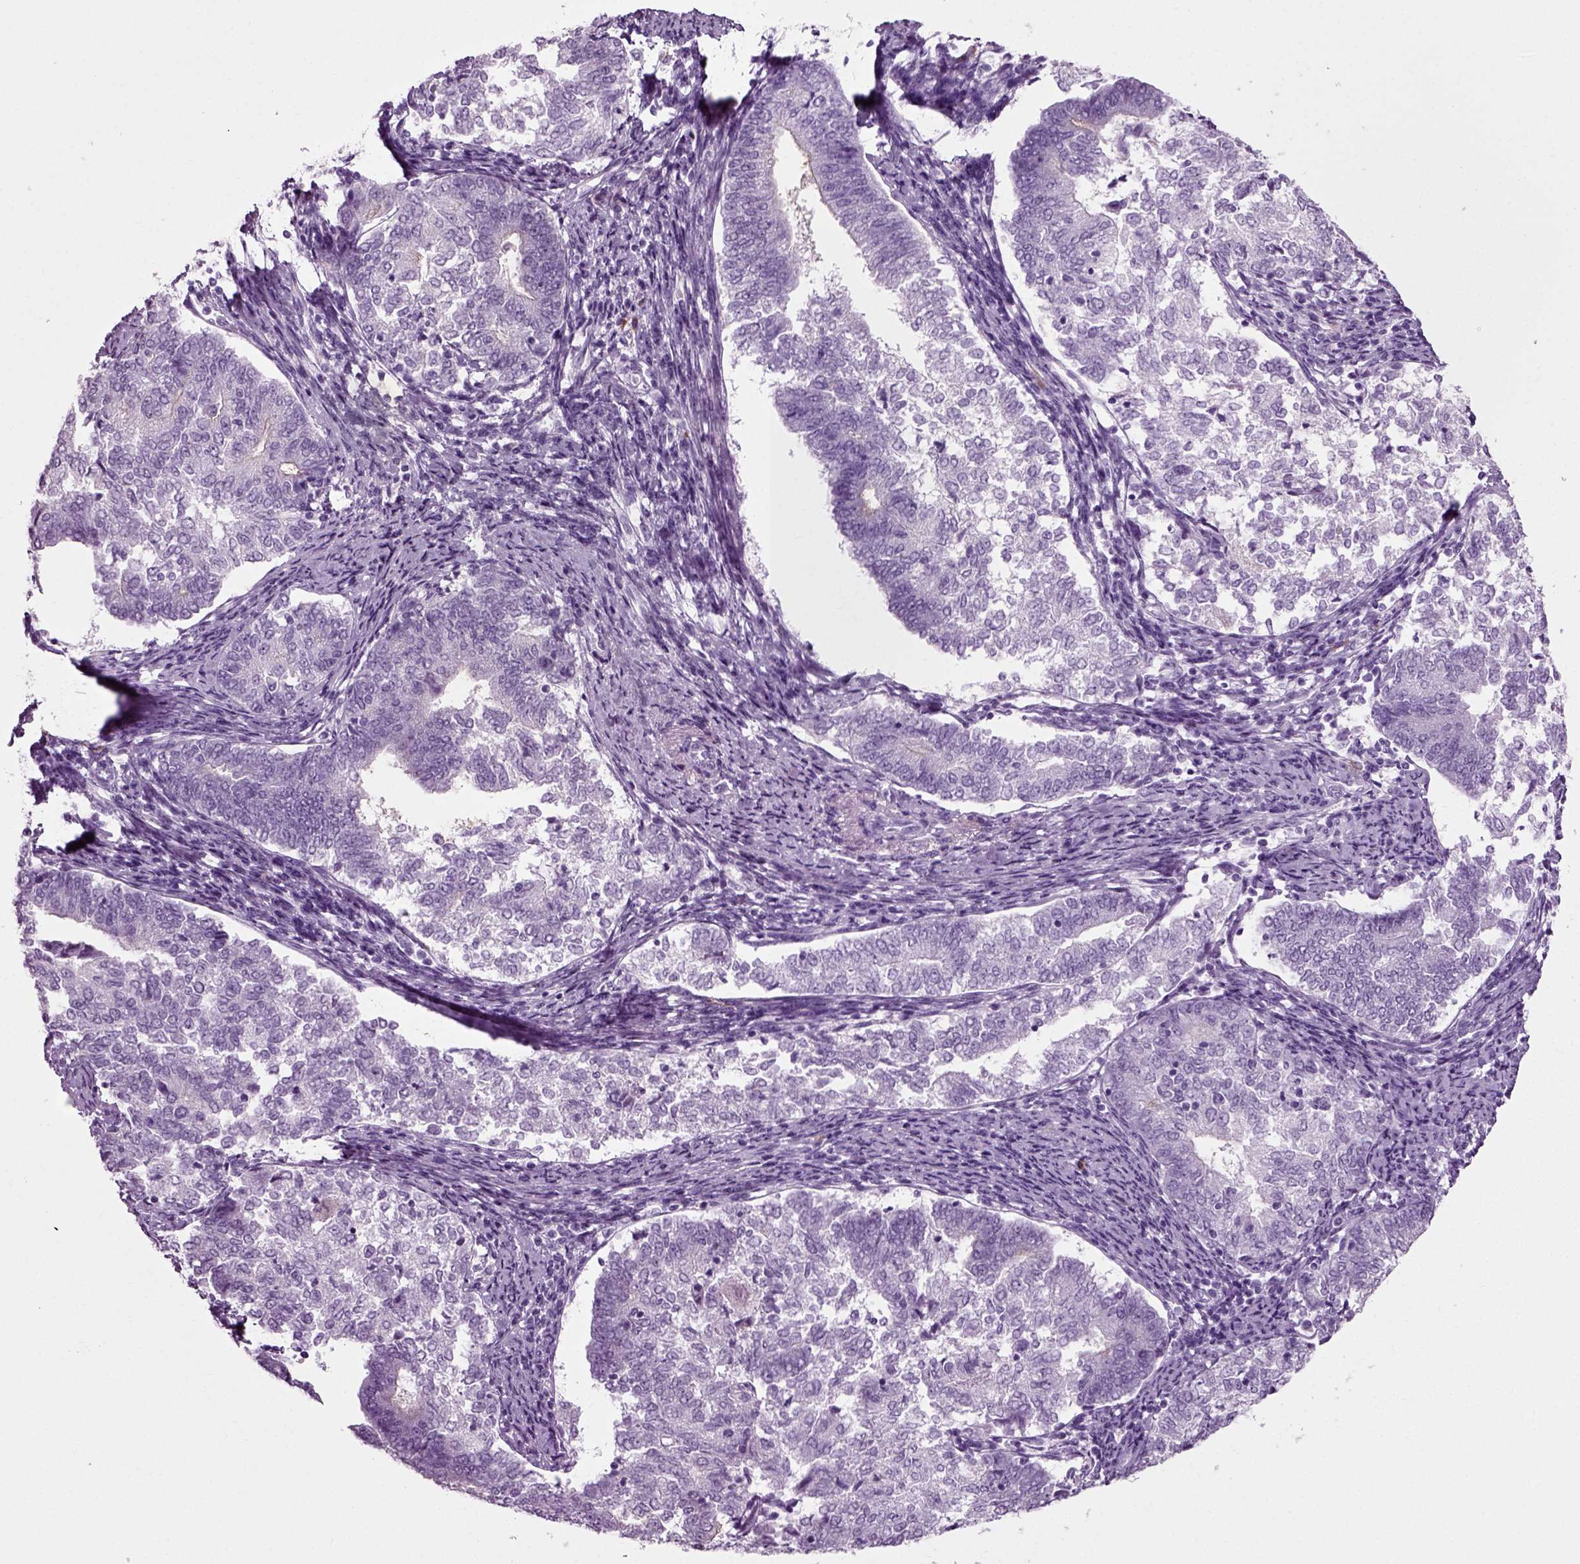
{"staining": {"intensity": "negative", "quantity": "none", "location": "none"}, "tissue": "endometrial cancer", "cell_type": "Tumor cells", "image_type": "cancer", "snomed": [{"axis": "morphology", "description": "Adenocarcinoma, NOS"}, {"axis": "topography", "description": "Endometrium"}], "caption": "The histopathology image shows no significant positivity in tumor cells of endometrial adenocarcinoma.", "gene": "SLC26A8", "patient": {"sex": "female", "age": 65}}